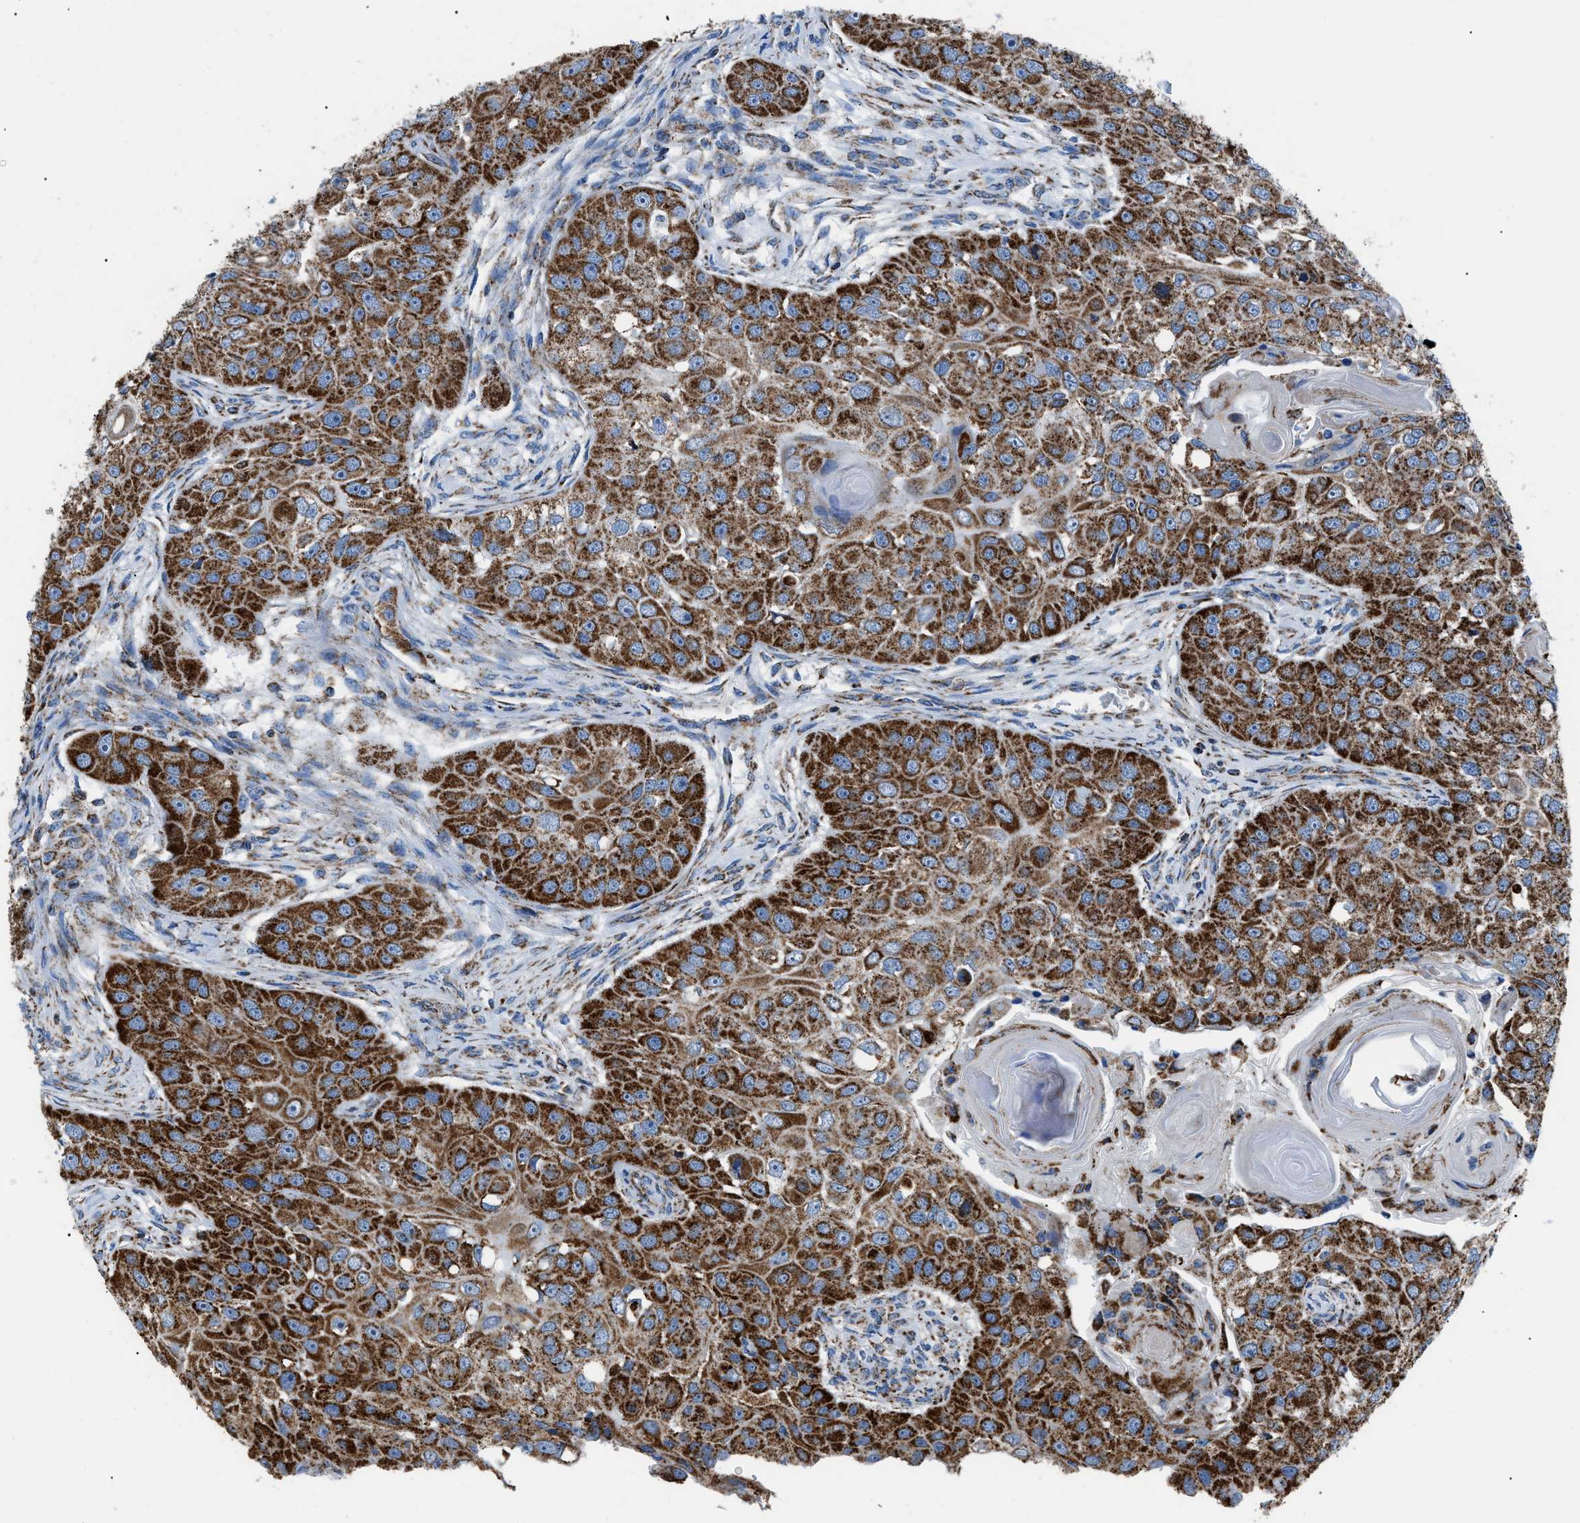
{"staining": {"intensity": "strong", "quantity": ">75%", "location": "cytoplasmic/membranous"}, "tissue": "head and neck cancer", "cell_type": "Tumor cells", "image_type": "cancer", "snomed": [{"axis": "morphology", "description": "Normal tissue, NOS"}, {"axis": "morphology", "description": "Squamous cell carcinoma, NOS"}, {"axis": "topography", "description": "Skeletal muscle"}, {"axis": "topography", "description": "Head-Neck"}], "caption": "Protein expression analysis of head and neck cancer (squamous cell carcinoma) shows strong cytoplasmic/membranous staining in about >75% of tumor cells.", "gene": "PHB2", "patient": {"sex": "male", "age": 51}}